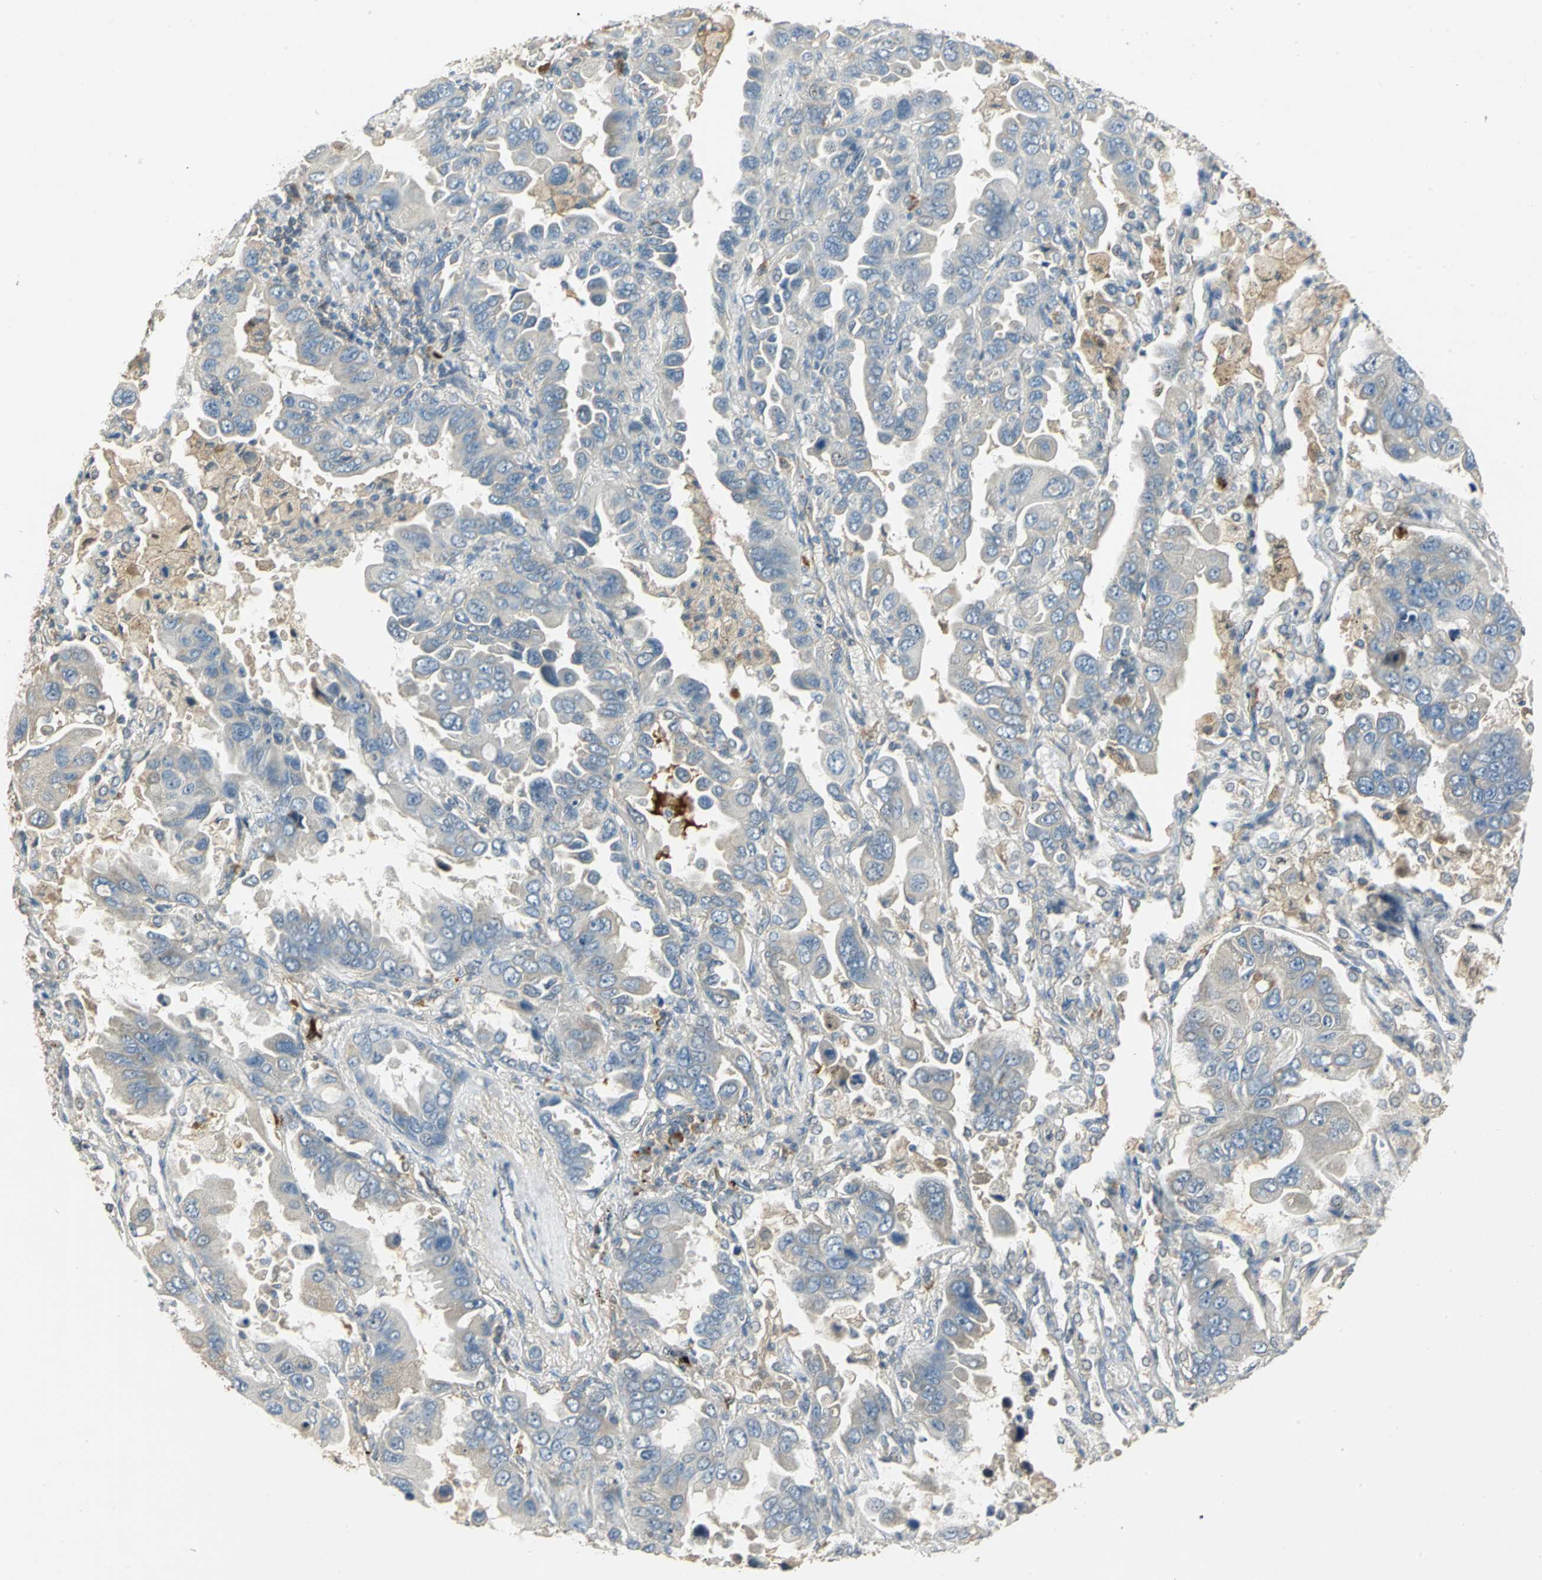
{"staining": {"intensity": "negative", "quantity": "none", "location": "none"}, "tissue": "lung cancer", "cell_type": "Tumor cells", "image_type": "cancer", "snomed": [{"axis": "morphology", "description": "Adenocarcinoma, NOS"}, {"axis": "topography", "description": "Lung"}], "caption": "Tumor cells show no significant protein staining in lung cancer.", "gene": "PROC", "patient": {"sex": "male", "age": 64}}